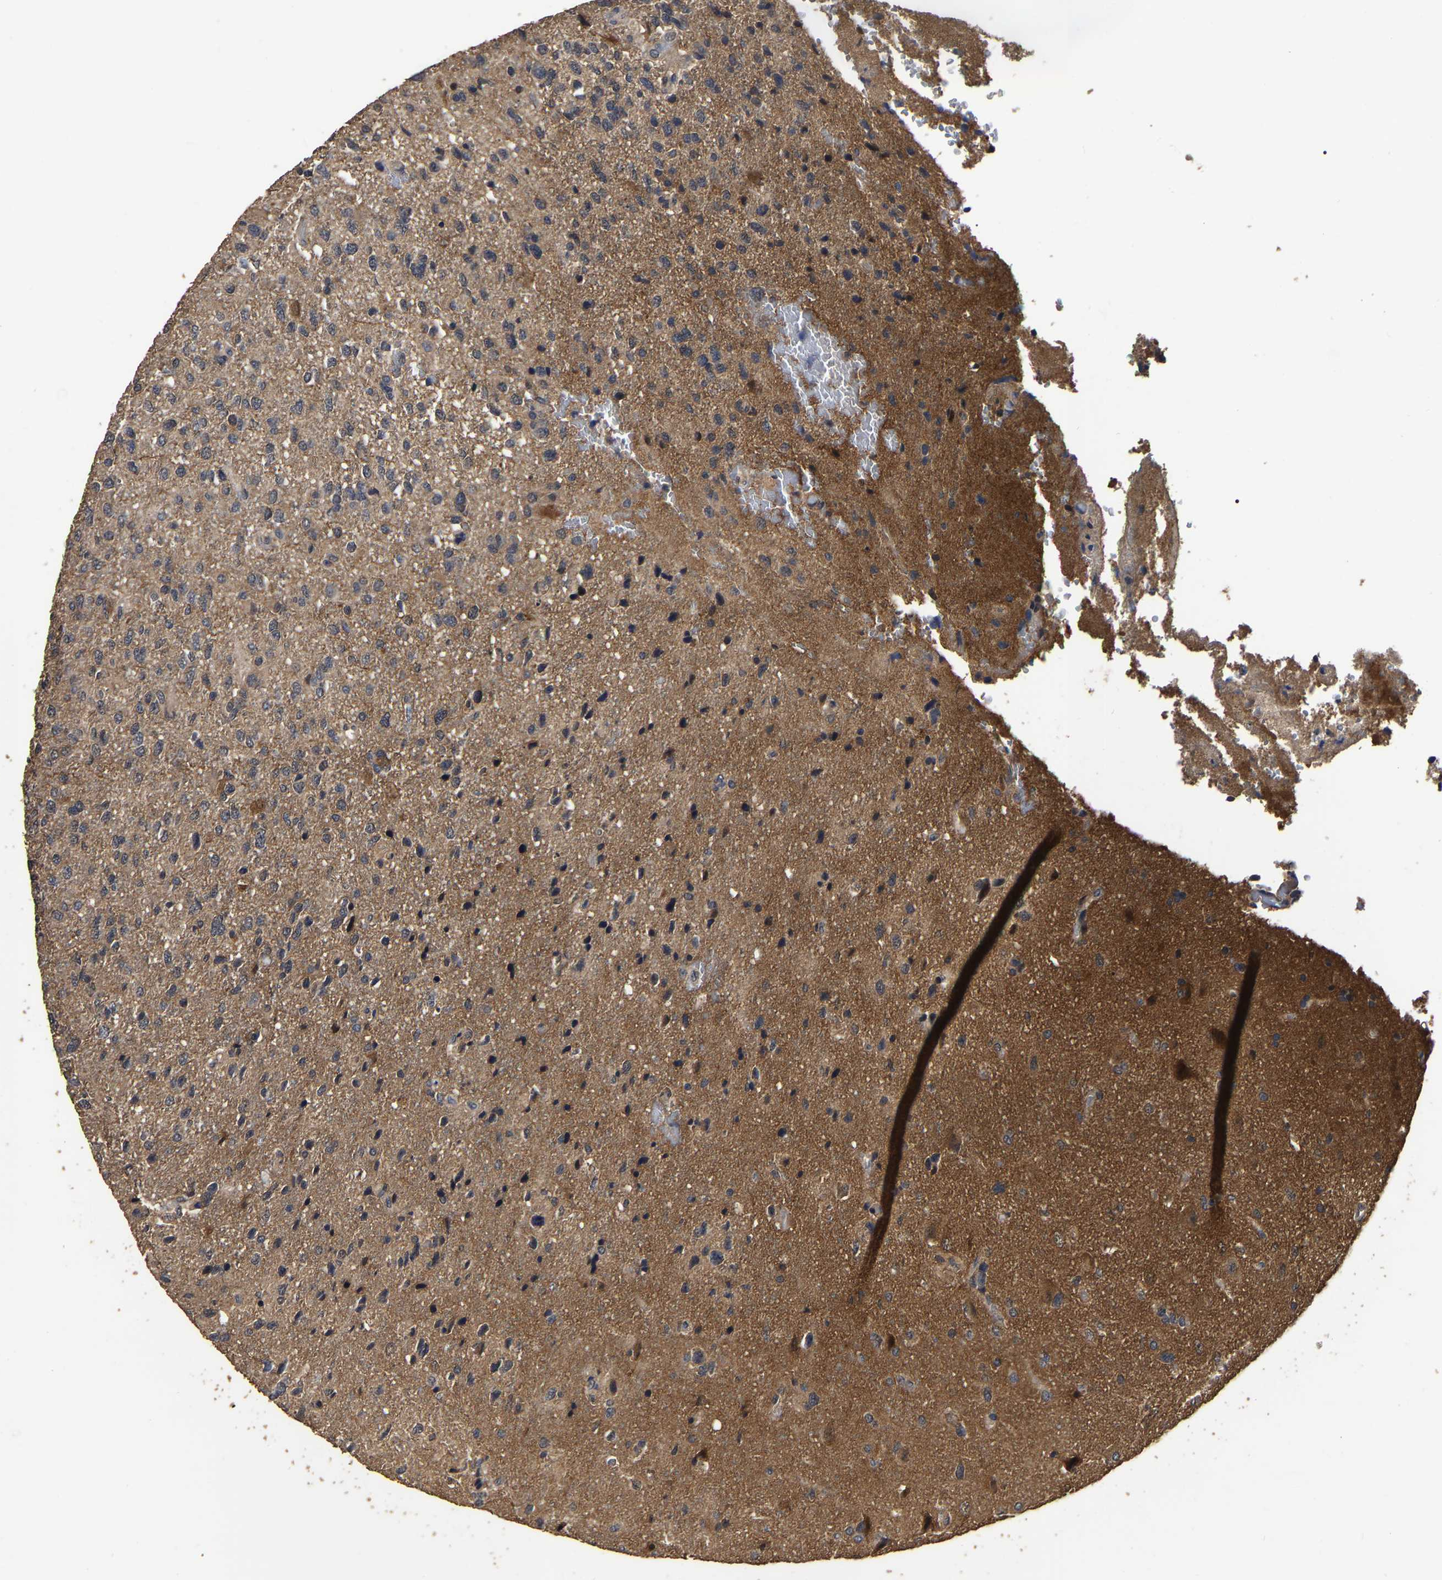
{"staining": {"intensity": "moderate", "quantity": ">75%", "location": "cytoplasmic/membranous"}, "tissue": "glioma", "cell_type": "Tumor cells", "image_type": "cancer", "snomed": [{"axis": "morphology", "description": "Glioma, malignant, High grade"}, {"axis": "topography", "description": "Brain"}], "caption": "Approximately >75% of tumor cells in human malignant high-grade glioma show moderate cytoplasmic/membranous protein staining as visualized by brown immunohistochemical staining.", "gene": "STK32C", "patient": {"sex": "female", "age": 58}}